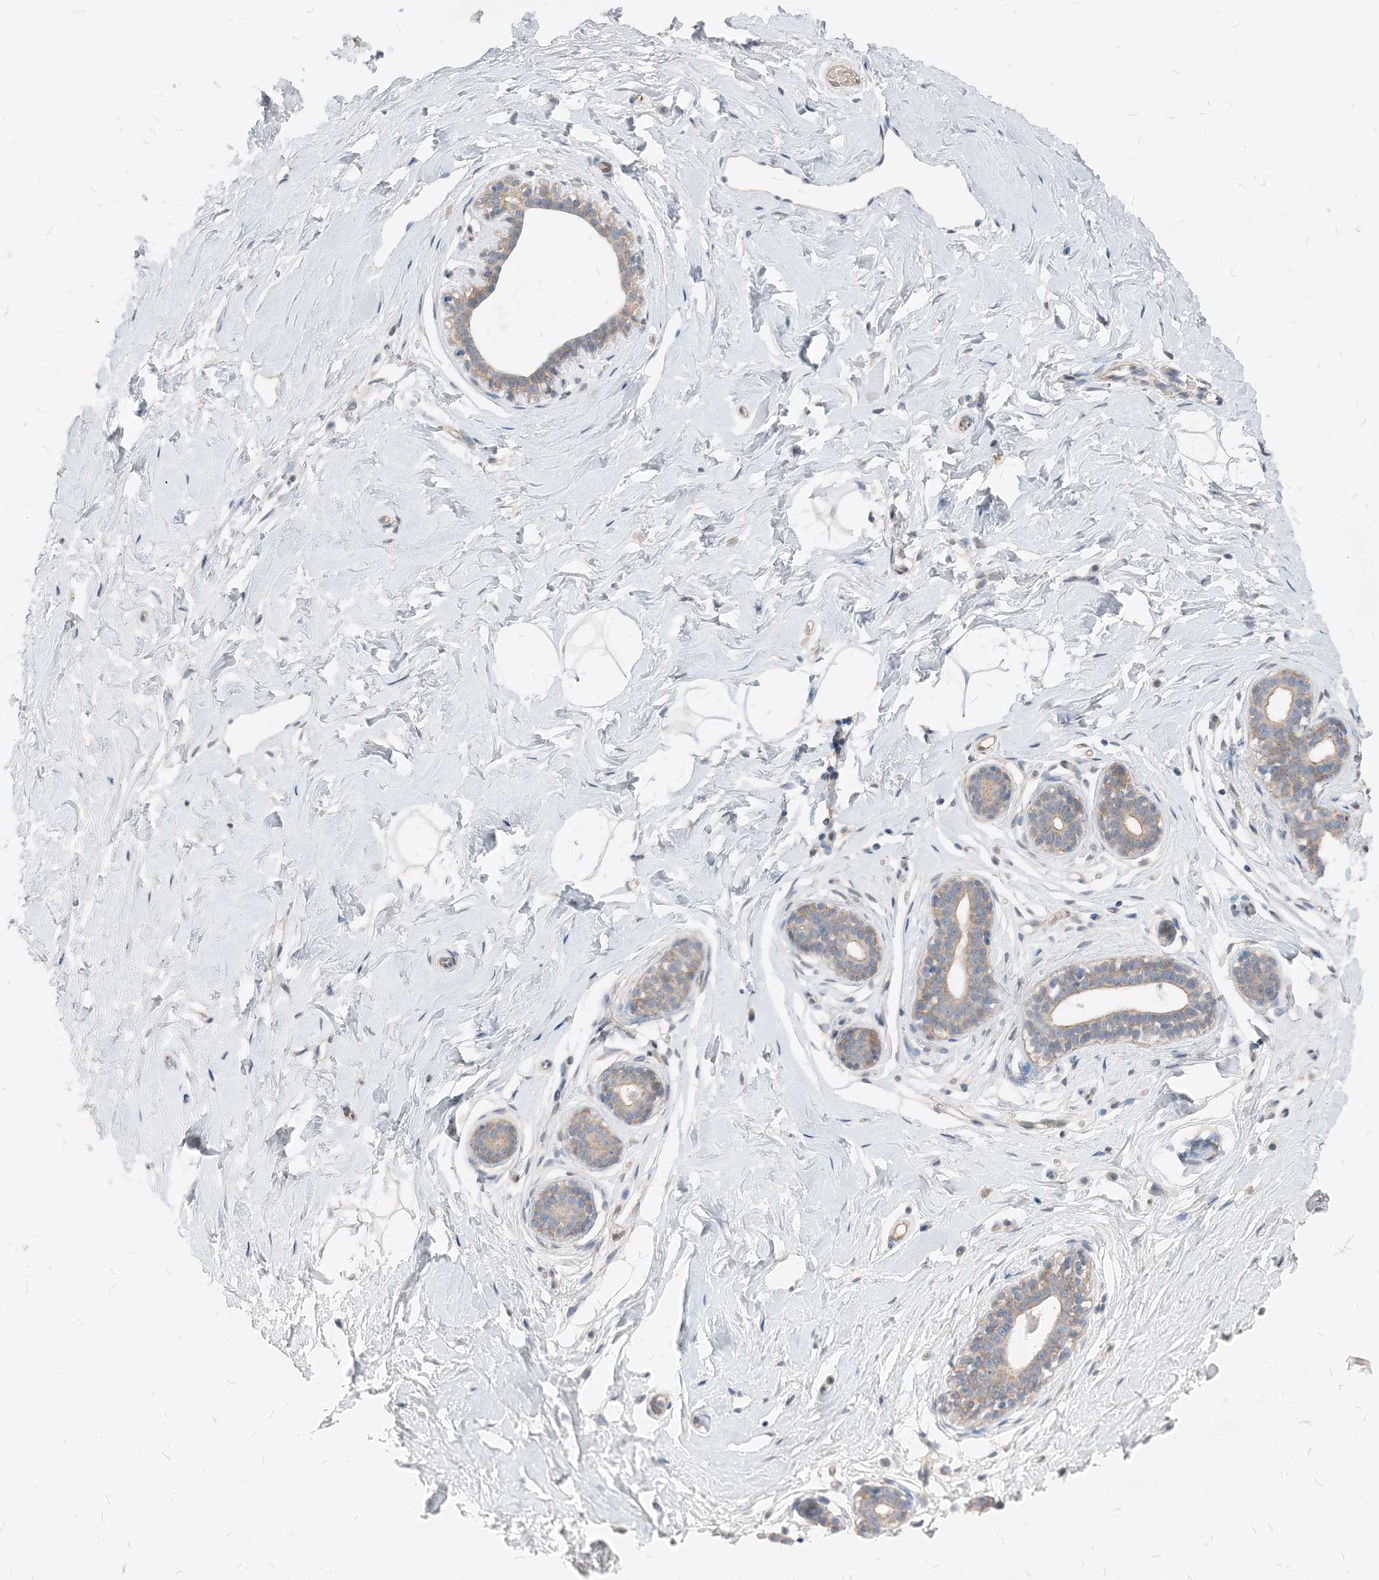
{"staining": {"intensity": "negative", "quantity": "none", "location": "none"}, "tissue": "breast", "cell_type": "Adipocytes", "image_type": "normal", "snomed": [{"axis": "morphology", "description": "Normal tissue, NOS"}, {"axis": "morphology", "description": "Adenoma, NOS"}, {"axis": "topography", "description": "Breast"}], "caption": "Micrograph shows no protein expression in adipocytes of normal breast.", "gene": "NCOA7", "patient": {"sex": "female", "age": 23}}